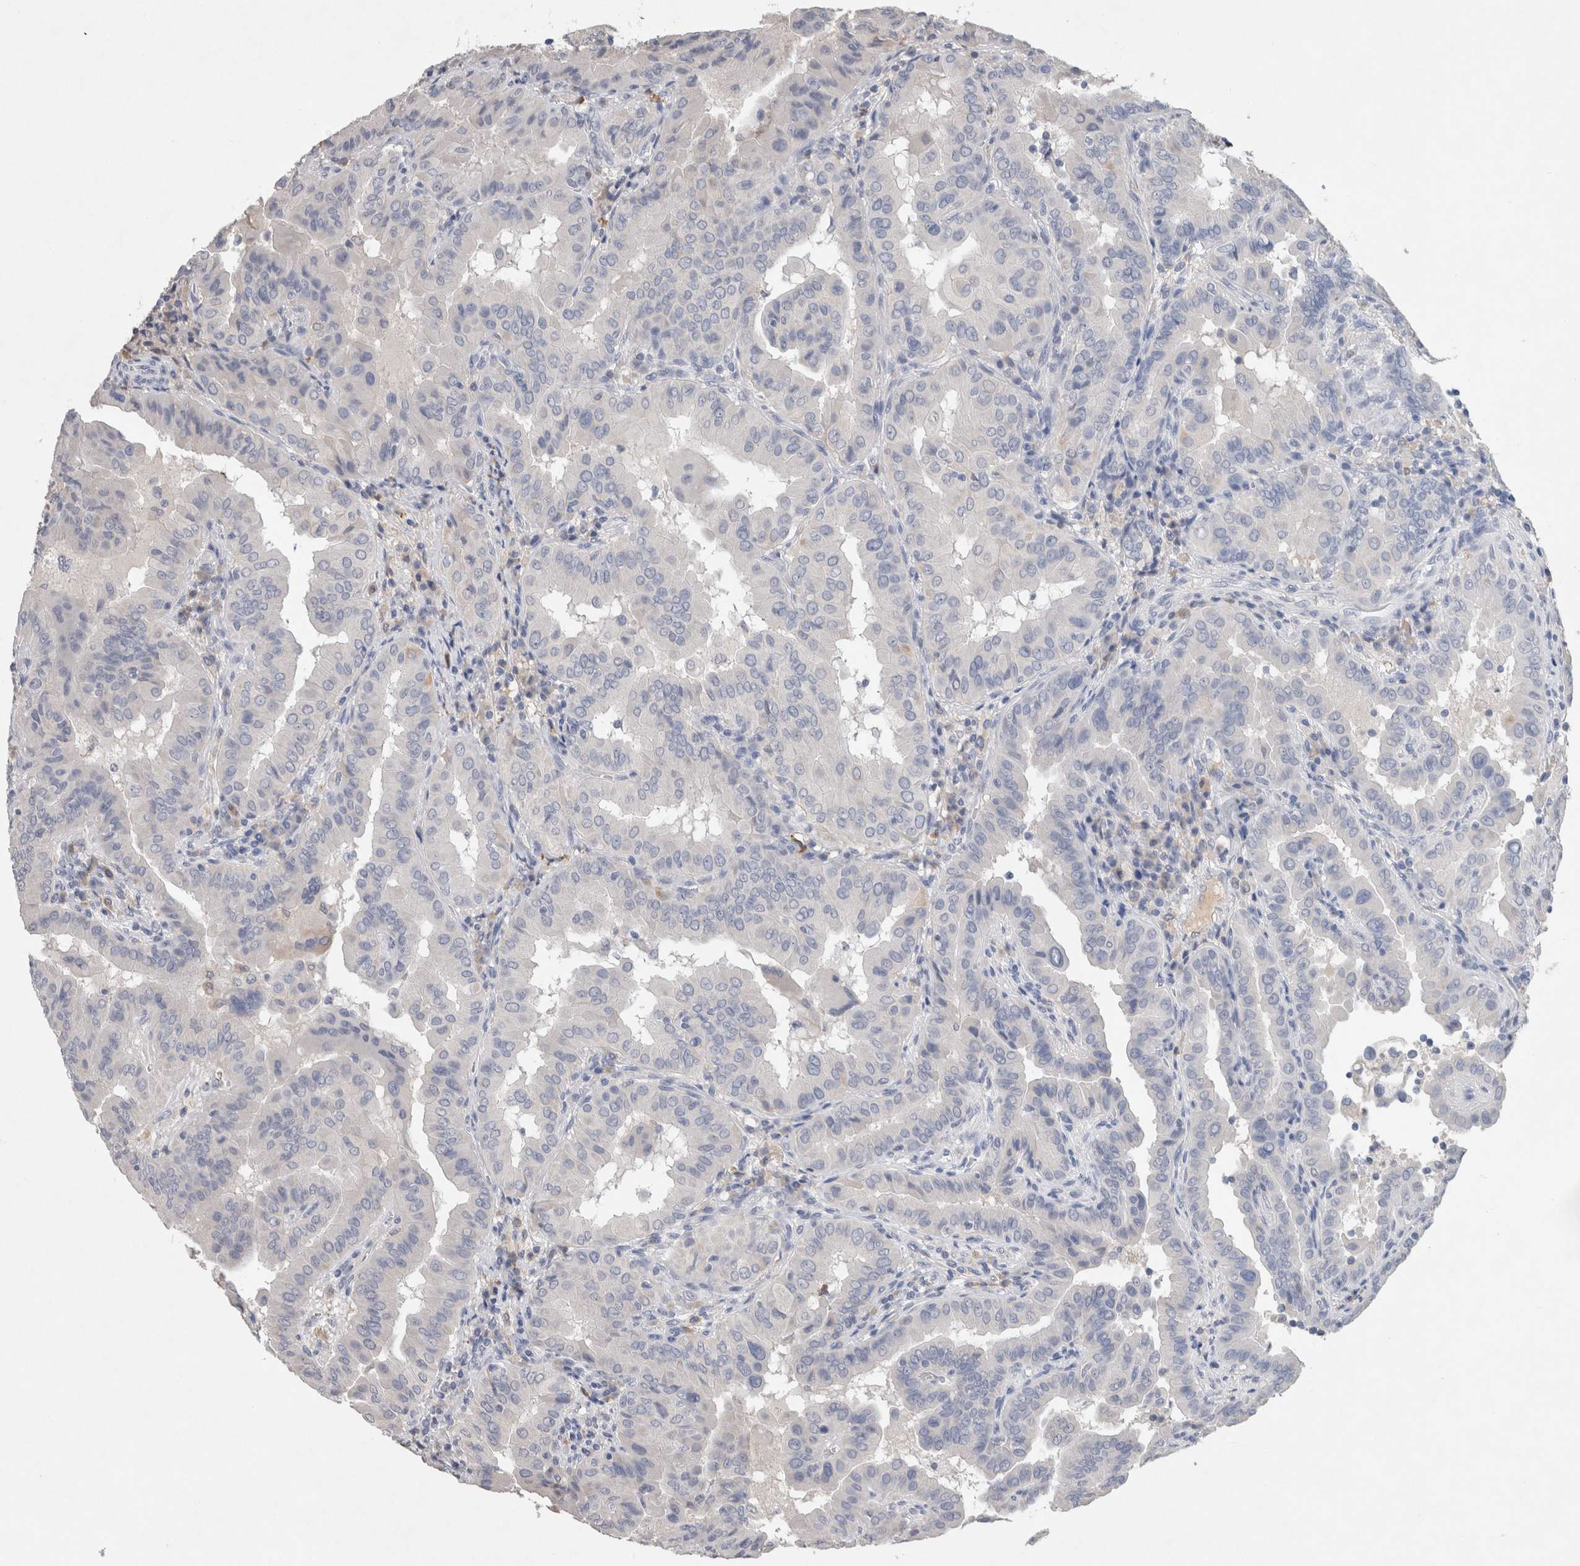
{"staining": {"intensity": "negative", "quantity": "none", "location": "none"}, "tissue": "thyroid cancer", "cell_type": "Tumor cells", "image_type": "cancer", "snomed": [{"axis": "morphology", "description": "Papillary adenocarcinoma, NOS"}, {"axis": "topography", "description": "Thyroid gland"}], "caption": "Tumor cells show no significant staining in thyroid cancer.", "gene": "FABP7", "patient": {"sex": "male", "age": 33}}